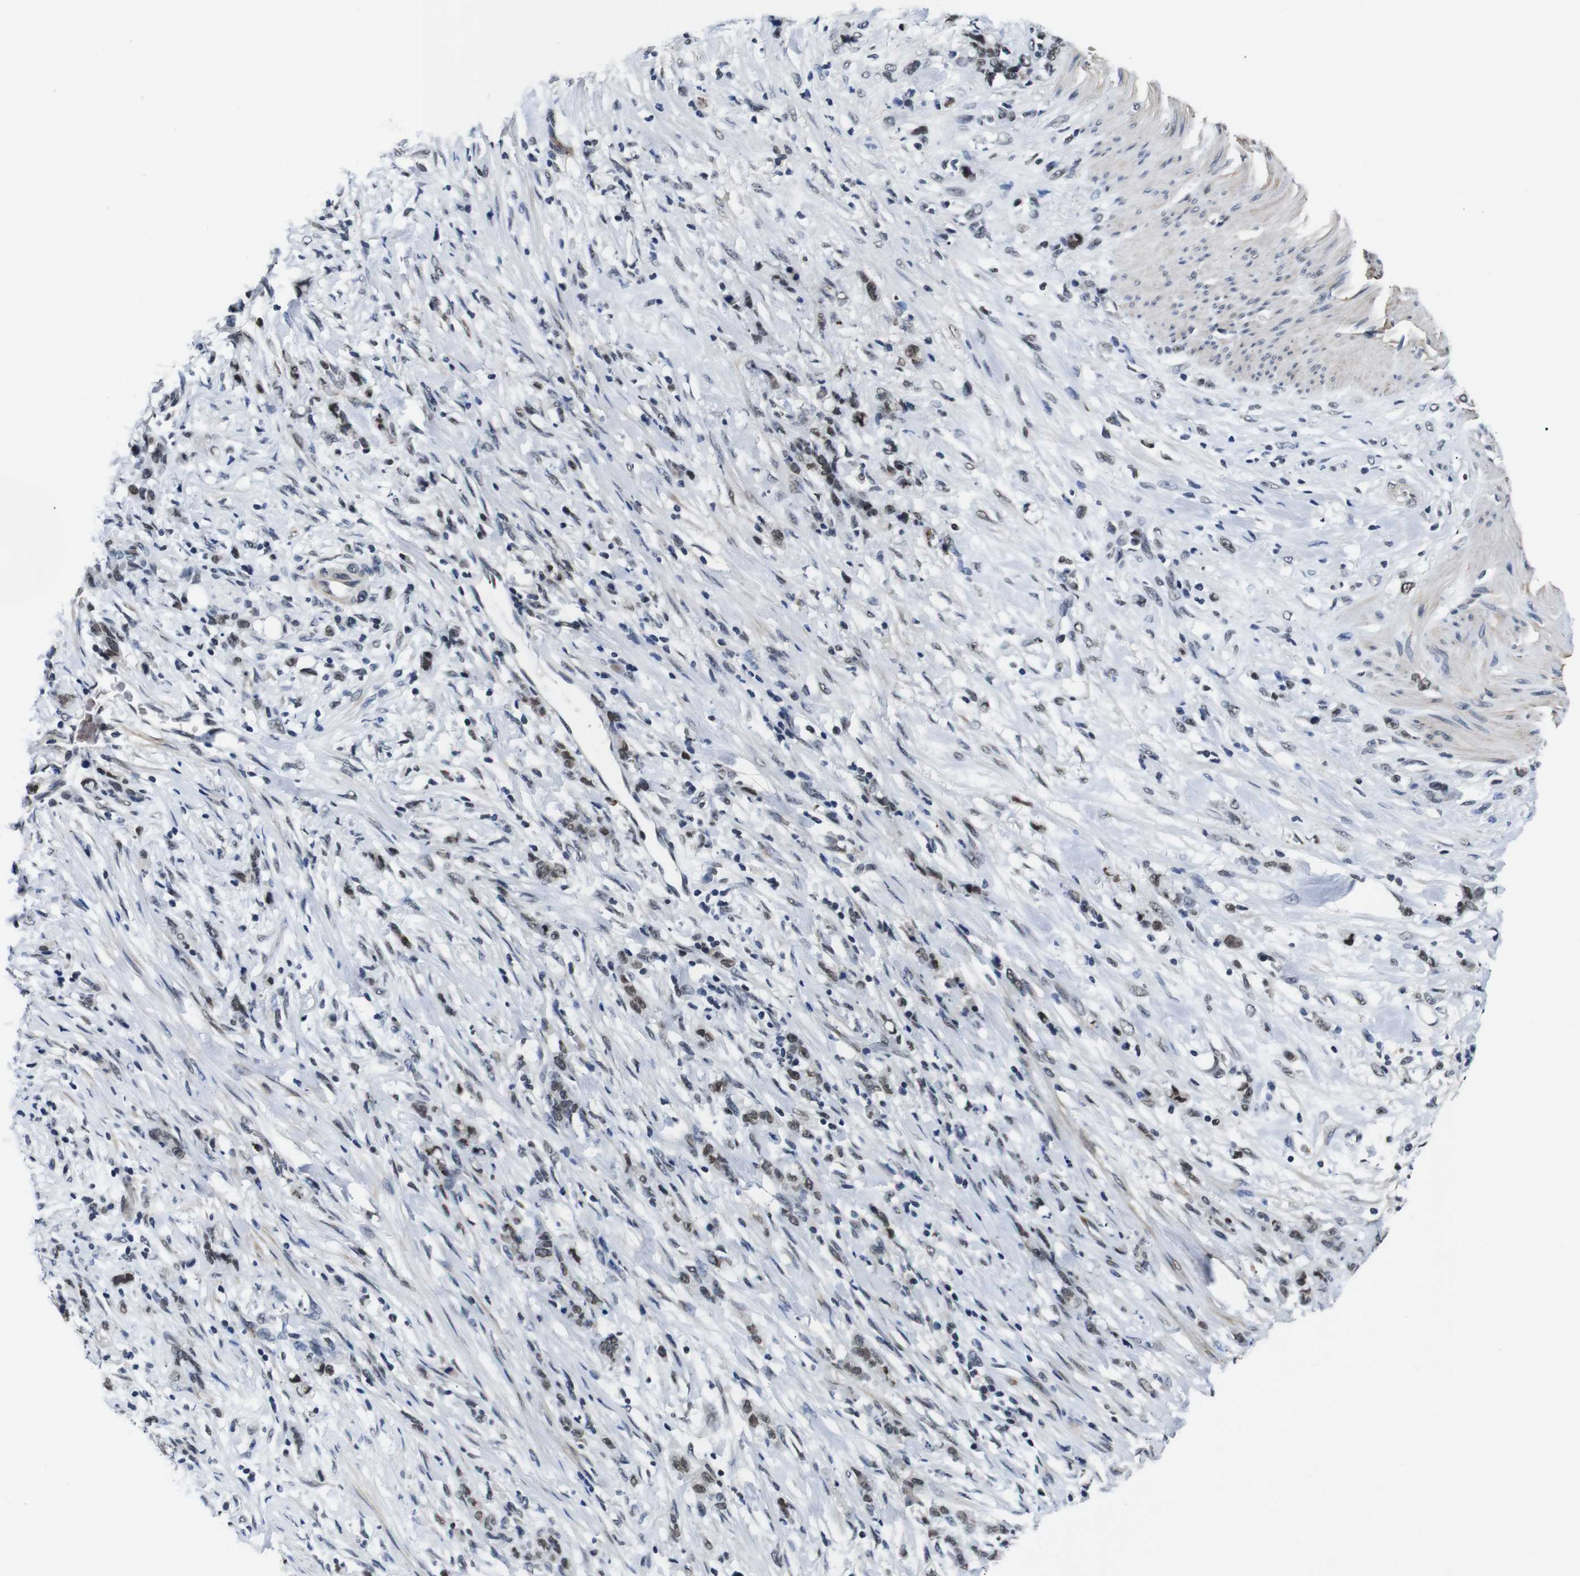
{"staining": {"intensity": "weak", "quantity": ">75%", "location": "nuclear"}, "tissue": "stomach cancer", "cell_type": "Tumor cells", "image_type": "cancer", "snomed": [{"axis": "morphology", "description": "Adenocarcinoma, NOS"}, {"axis": "topography", "description": "Stomach, lower"}], "caption": "Weak nuclear staining for a protein is appreciated in approximately >75% of tumor cells of stomach cancer using immunohistochemistry.", "gene": "ILDR2", "patient": {"sex": "male", "age": 88}}